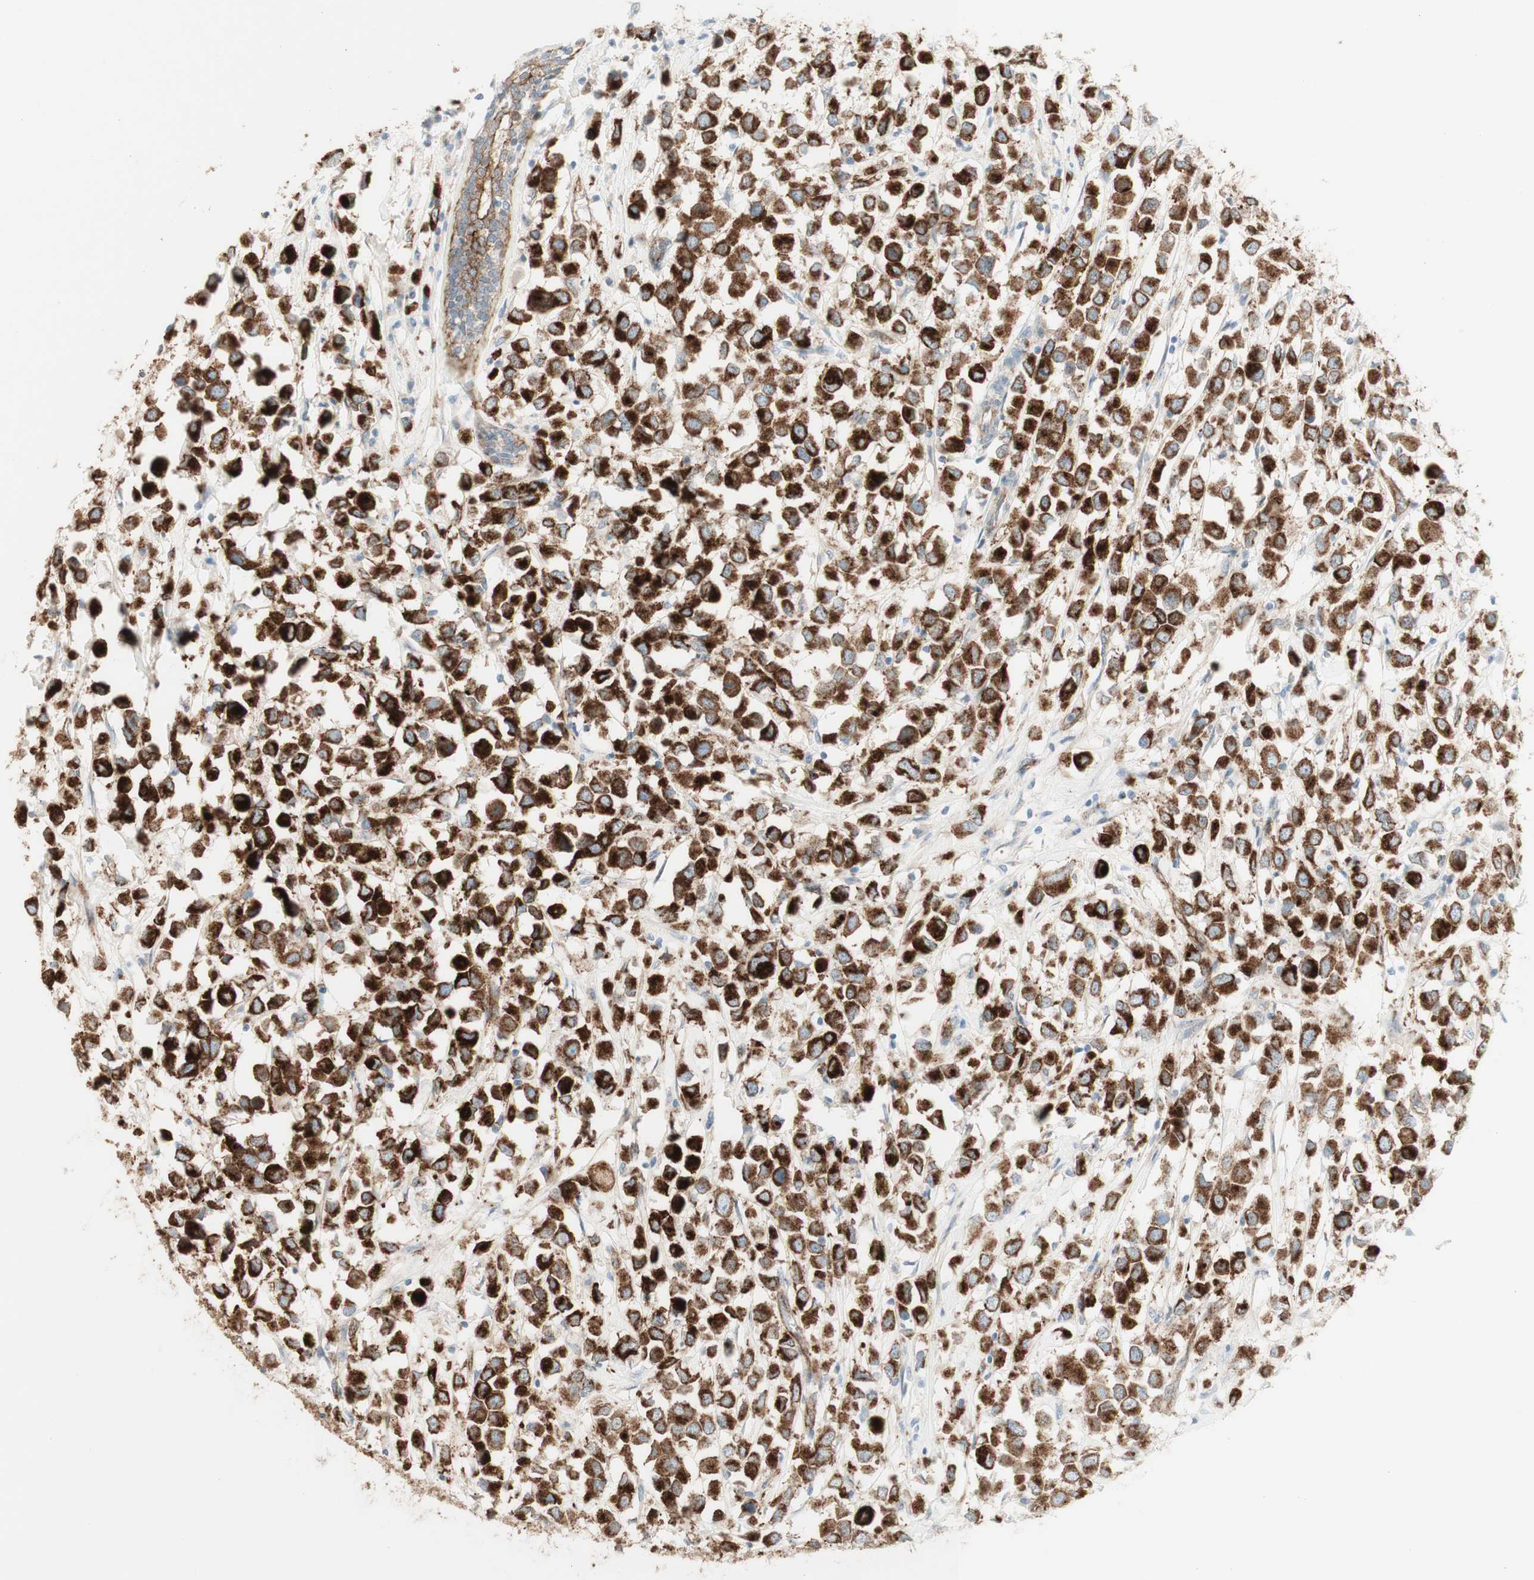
{"staining": {"intensity": "strong", "quantity": "<25%", "location": "cytoplasmic/membranous"}, "tissue": "breast cancer", "cell_type": "Tumor cells", "image_type": "cancer", "snomed": [{"axis": "morphology", "description": "Duct carcinoma"}, {"axis": "topography", "description": "Breast"}], "caption": "A histopathology image of human intraductal carcinoma (breast) stained for a protein exhibits strong cytoplasmic/membranous brown staining in tumor cells. The protein of interest is stained brown, and the nuclei are stained in blue (DAB (3,3'-diaminobenzidine) IHC with brightfield microscopy, high magnification).", "gene": "MYO6", "patient": {"sex": "female", "age": 61}}